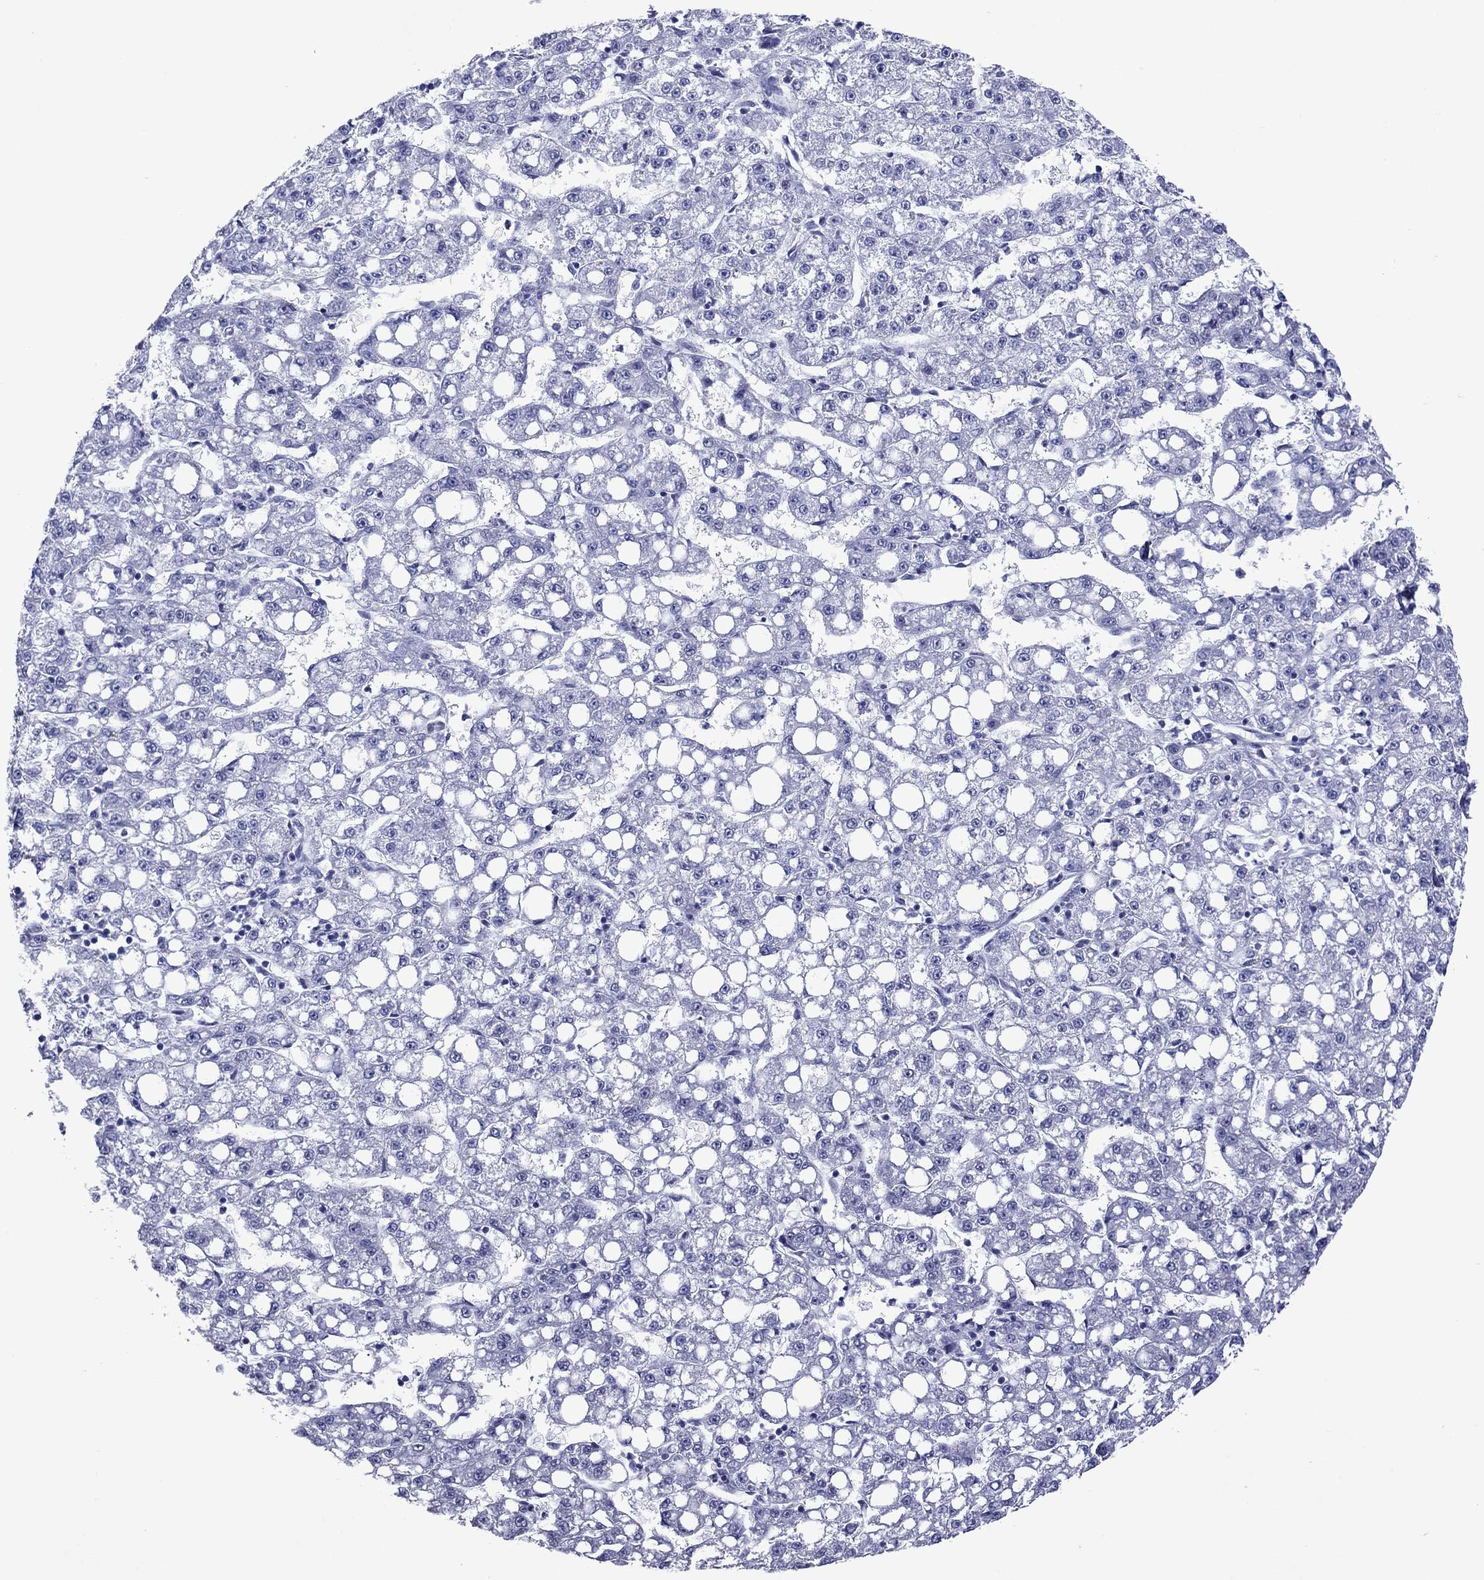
{"staining": {"intensity": "negative", "quantity": "none", "location": "none"}, "tissue": "liver cancer", "cell_type": "Tumor cells", "image_type": "cancer", "snomed": [{"axis": "morphology", "description": "Carcinoma, Hepatocellular, NOS"}, {"axis": "topography", "description": "Liver"}], "caption": "This is a image of immunohistochemistry (IHC) staining of liver hepatocellular carcinoma, which shows no expression in tumor cells.", "gene": "PIWIL1", "patient": {"sex": "female", "age": 65}}